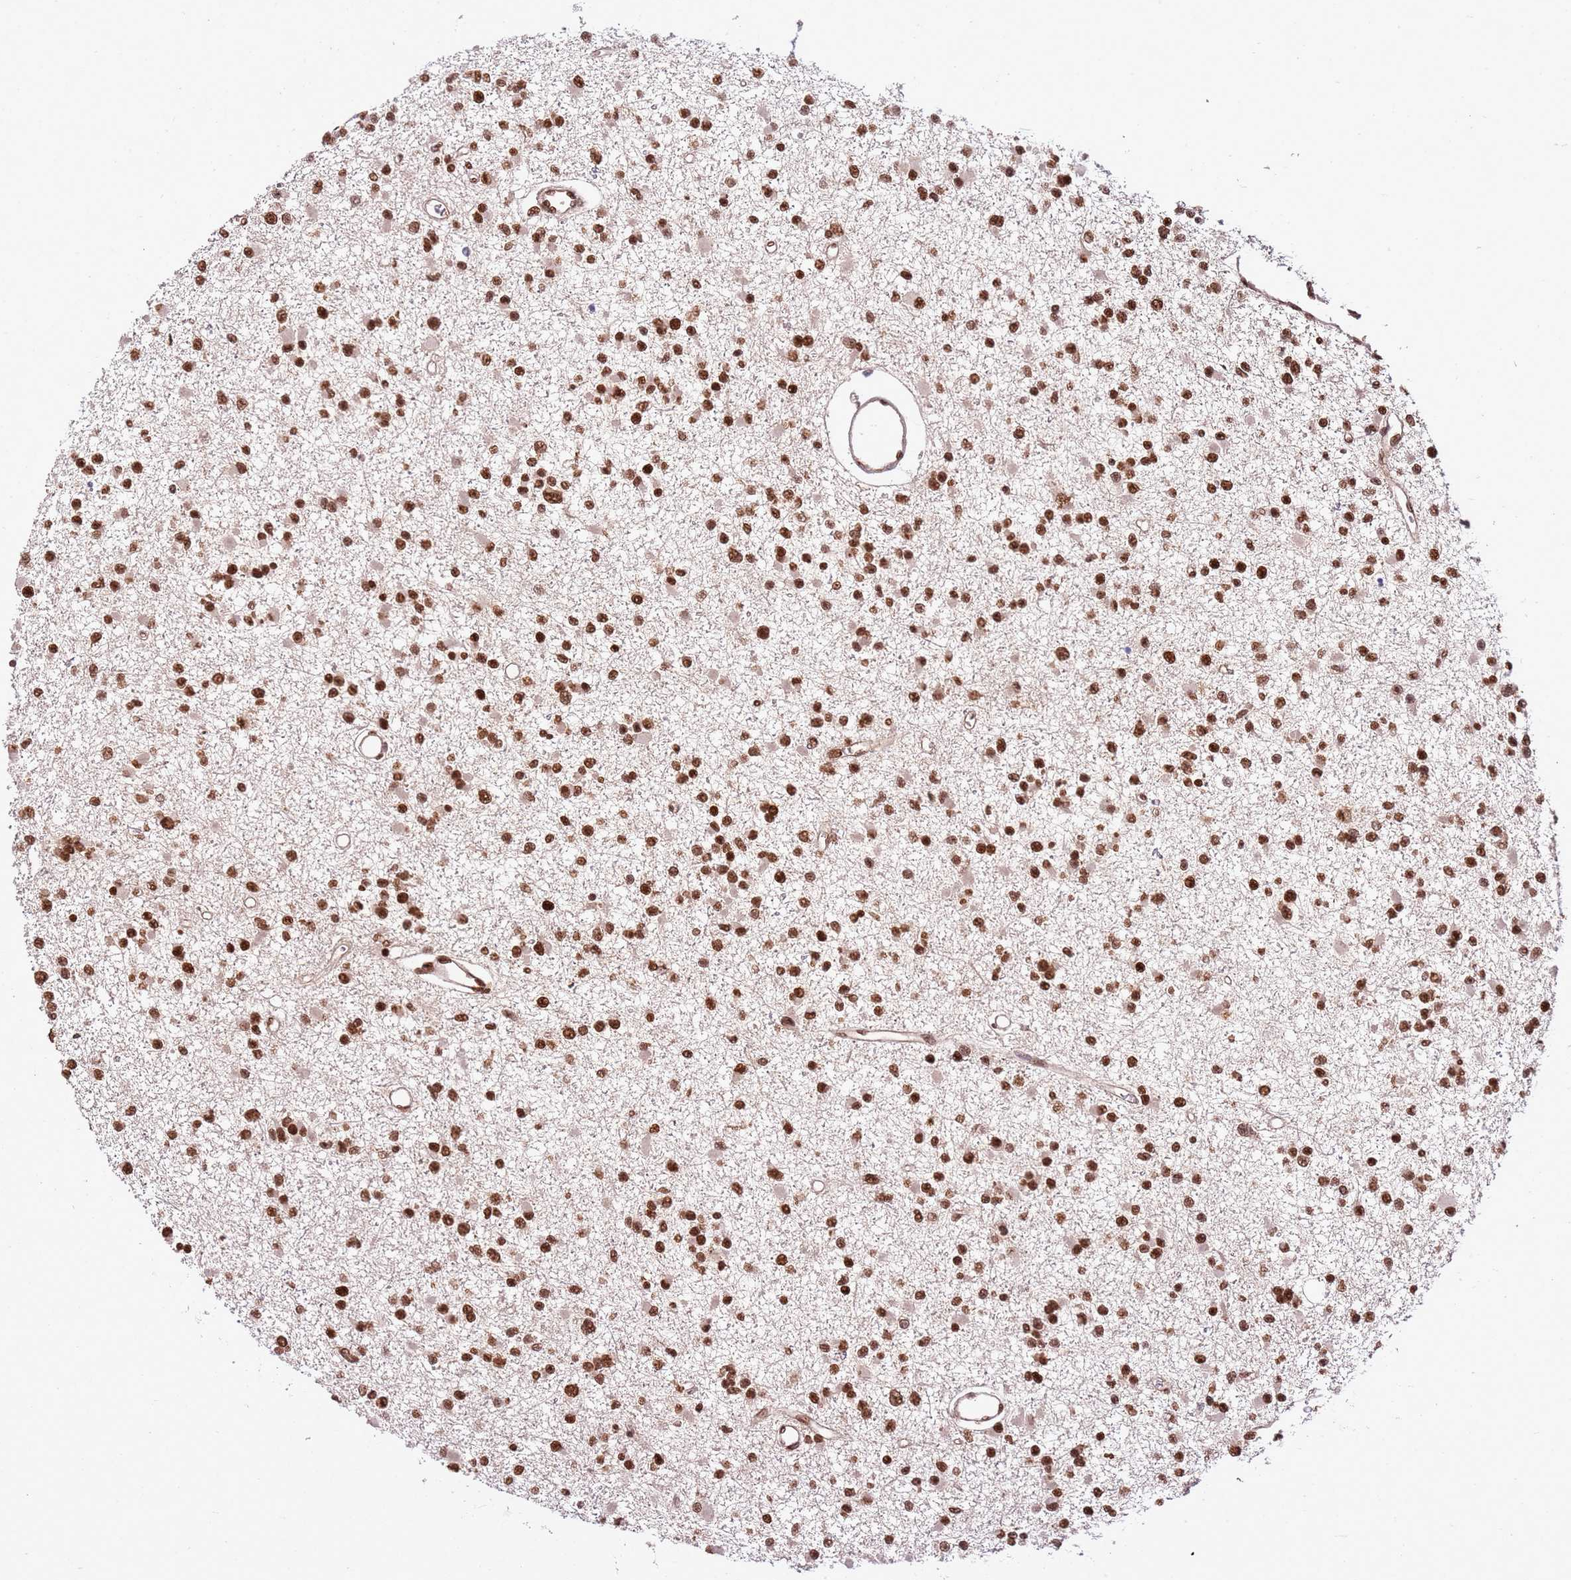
{"staining": {"intensity": "strong", "quantity": ">75%", "location": "nuclear"}, "tissue": "glioma", "cell_type": "Tumor cells", "image_type": "cancer", "snomed": [{"axis": "morphology", "description": "Glioma, malignant, Low grade"}, {"axis": "topography", "description": "Brain"}], "caption": "Glioma was stained to show a protein in brown. There is high levels of strong nuclear positivity in about >75% of tumor cells.", "gene": "ZBTB12", "patient": {"sex": "female", "age": 22}}